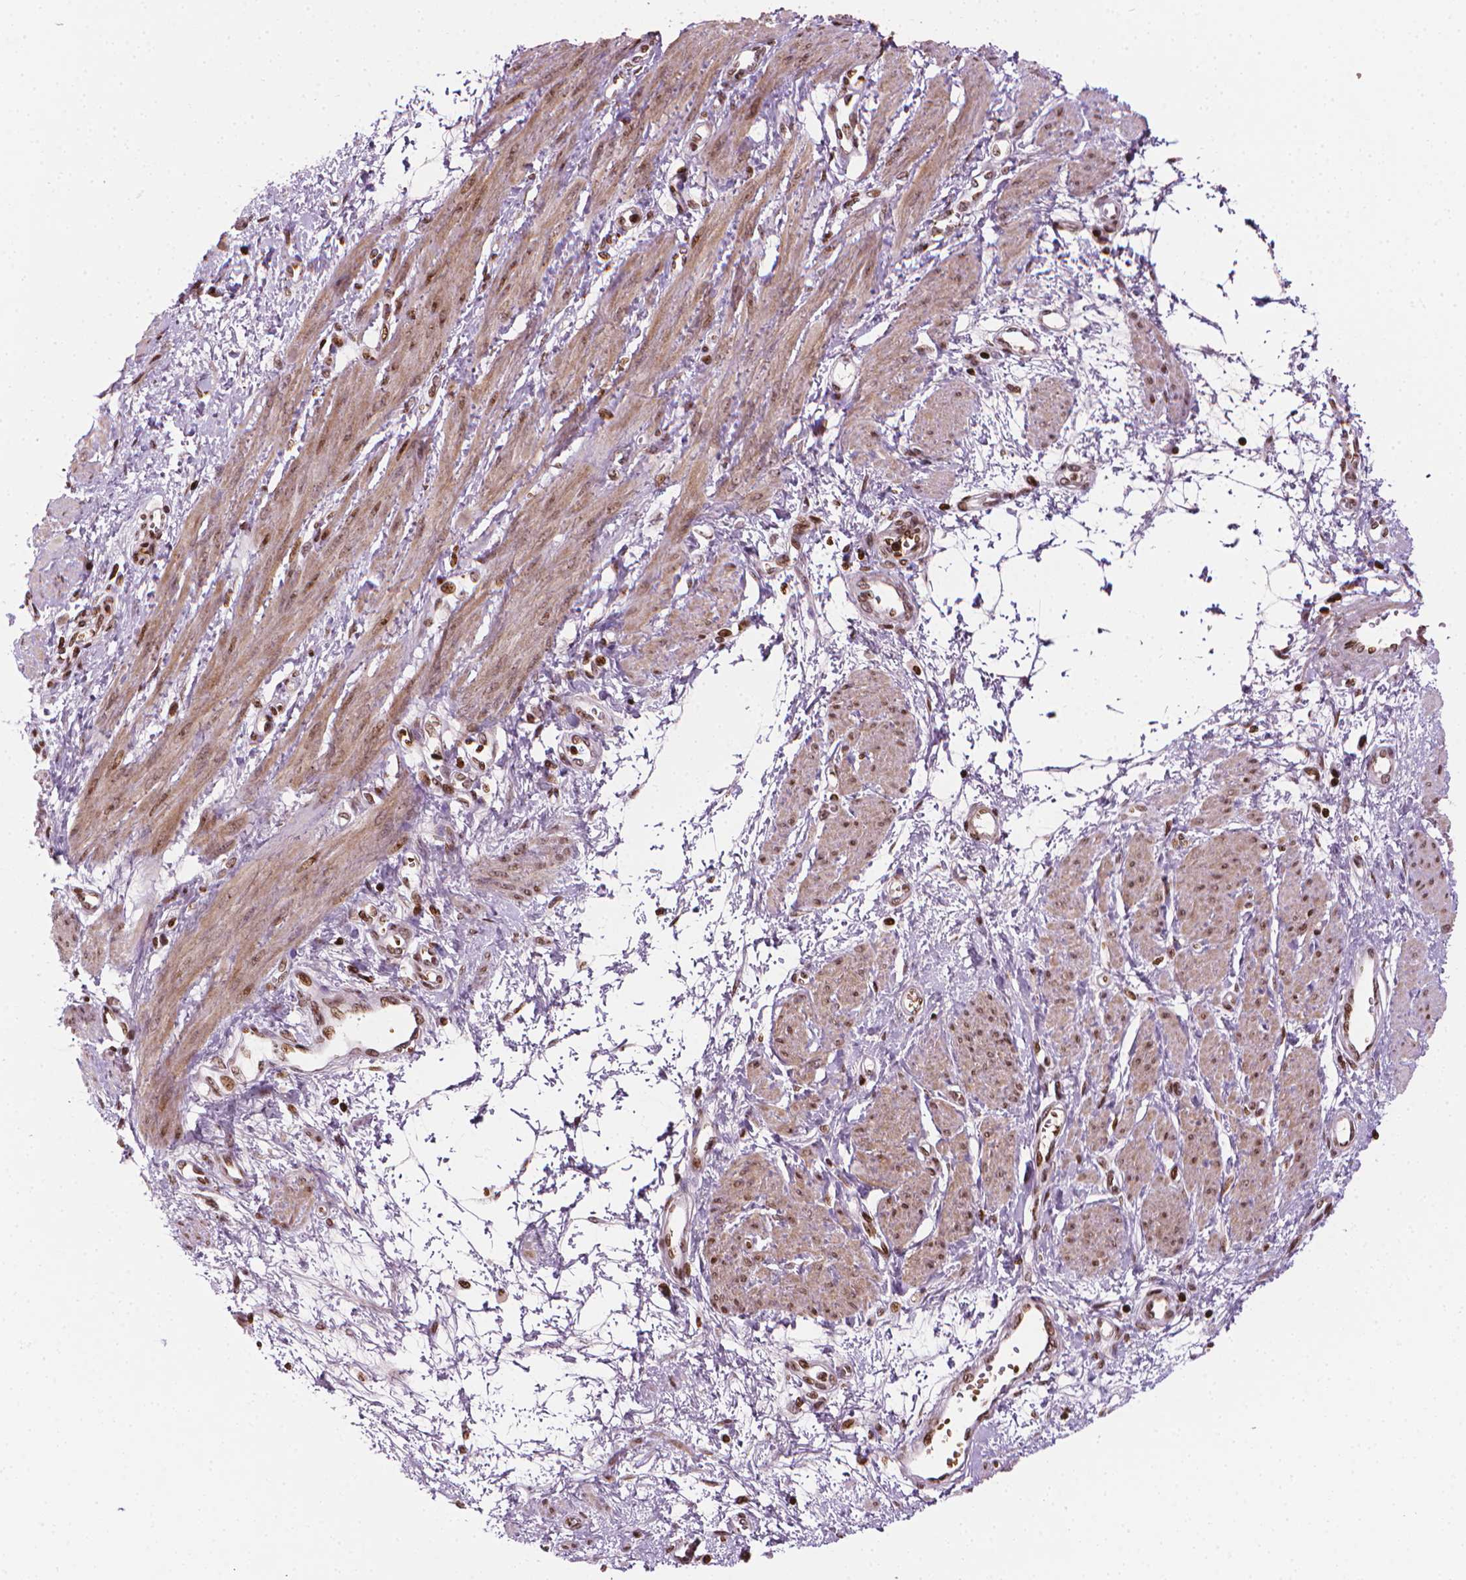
{"staining": {"intensity": "moderate", "quantity": ">75%", "location": "cytoplasmic/membranous,nuclear"}, "tissue": "smooth muscle", "cell_type": "Smooth muscle cells", "image_type": "normal", "snomed": [{"axis": "morphology", "description": "Normal tissue, NOS"}, {"axis": "topography", "description": "Smooth muscle"}, {"axis": "topography", "description": "Uterus"}], "caption": "Benign smooth muscle displays moderate cytoplasmic/membranous,nuclear expression in approximately >75% of smooth muscle cells, visualized by immunohistochemistry. Using DAB (3,3'-diaminobenzidine) (brown) and hematoxylin (blue) stains, captured at high magnification using brightfield microscopy.", "gene": "PIP4K2A", "patient": {"sex": "female", "age": 39}}